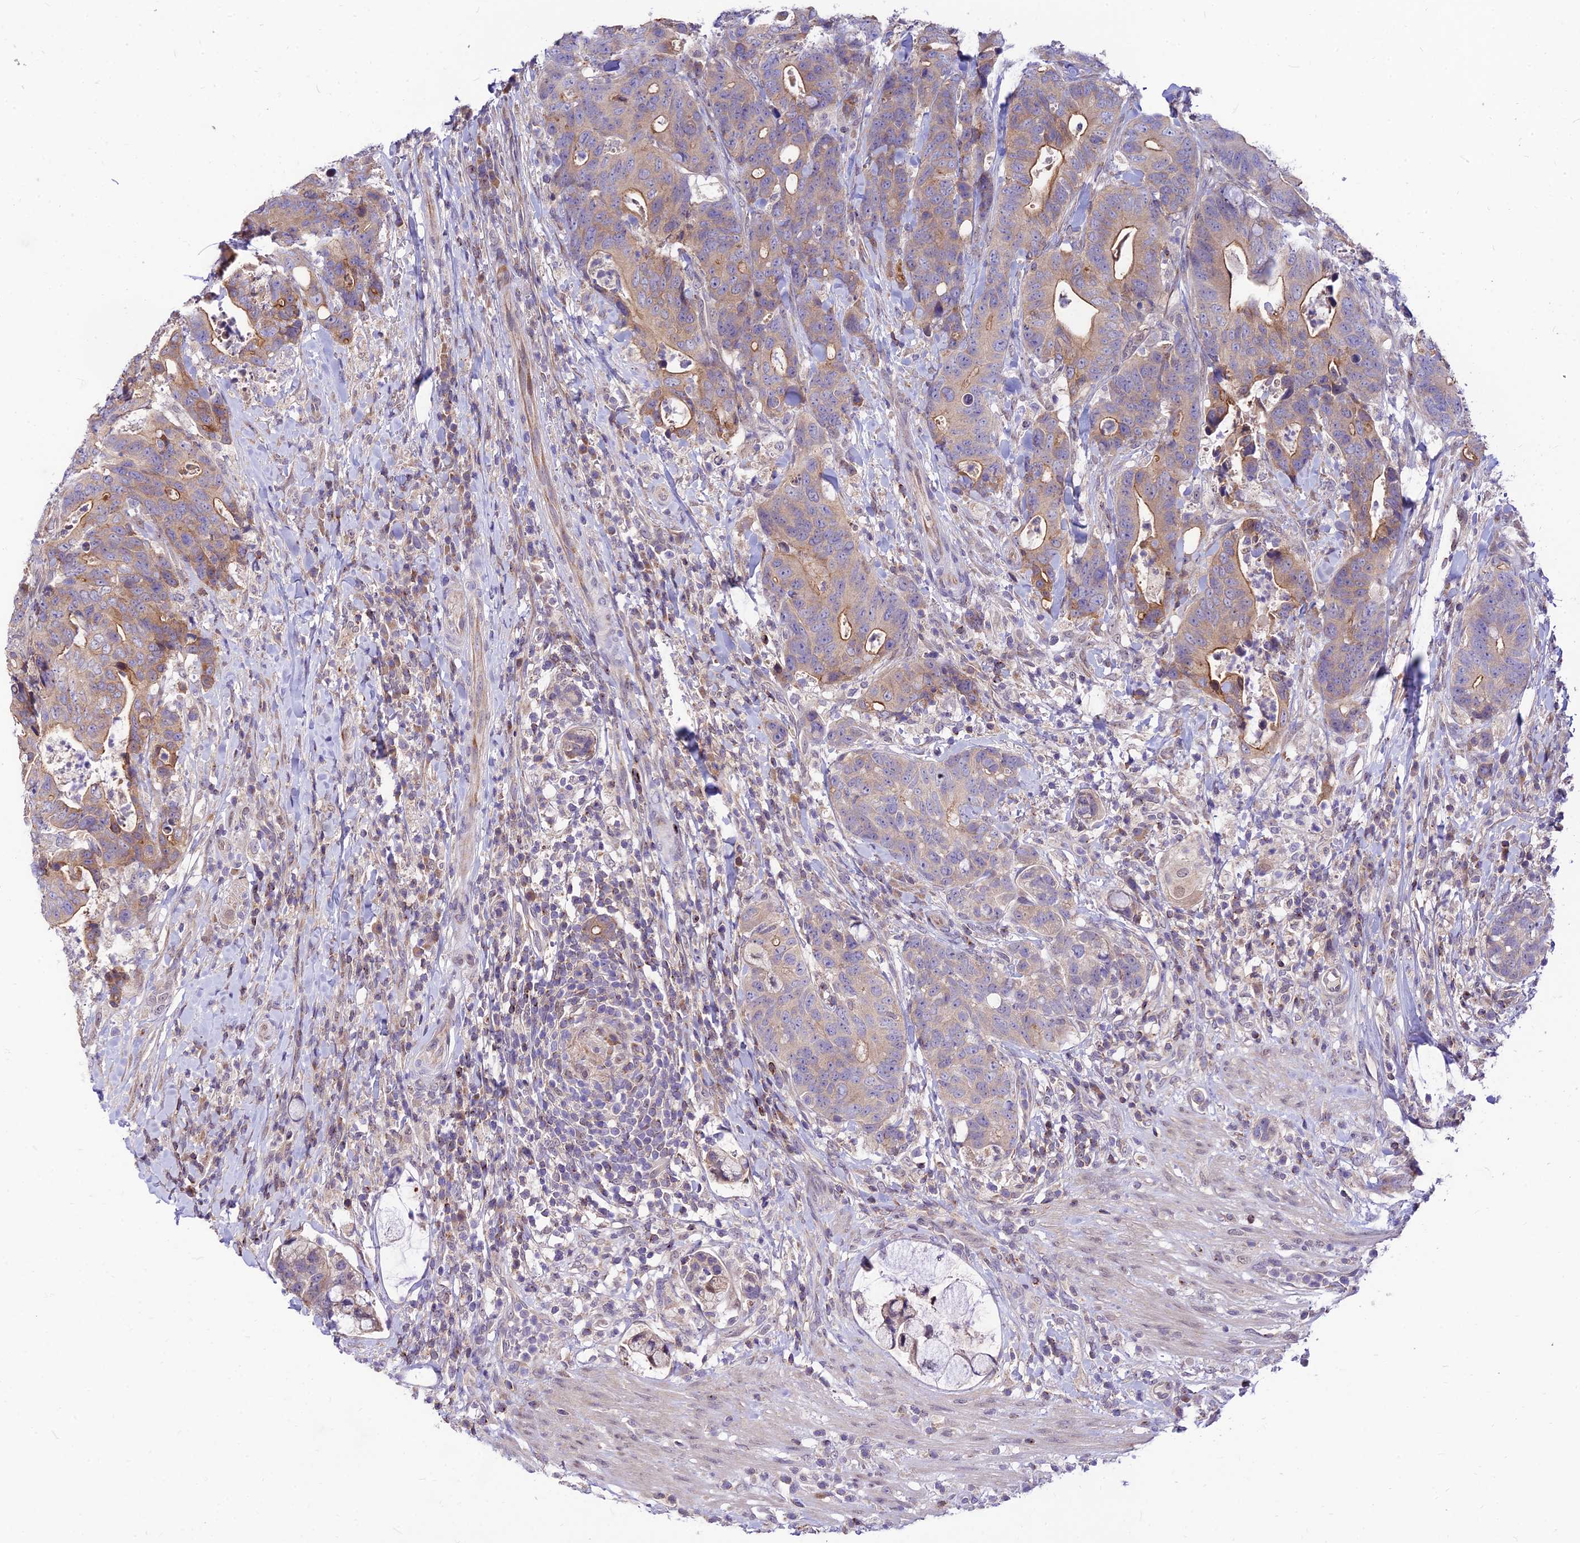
{"staining": {"intensity": "moderate", "quantity": "<25%", "location": "cytoplasmic/membranous"}, "tissue": "colorectal cancer", "cell_type": "Tumor cells", "image_type": "cancer", "snomed": [{"axis": "morphology", "description": "Adenocarcinoma, NOS"}, {"axis": "topography", "description": "Colon"}], "caption": "Protein expression analysis of human colorectal cancer (adenocarcinoma) reveals moderate cytoplasmic/membranous expression in approximately <25% of tumor cells.", "gene": "C6orf132", "patient": {"sex": "female", "age": 82}}